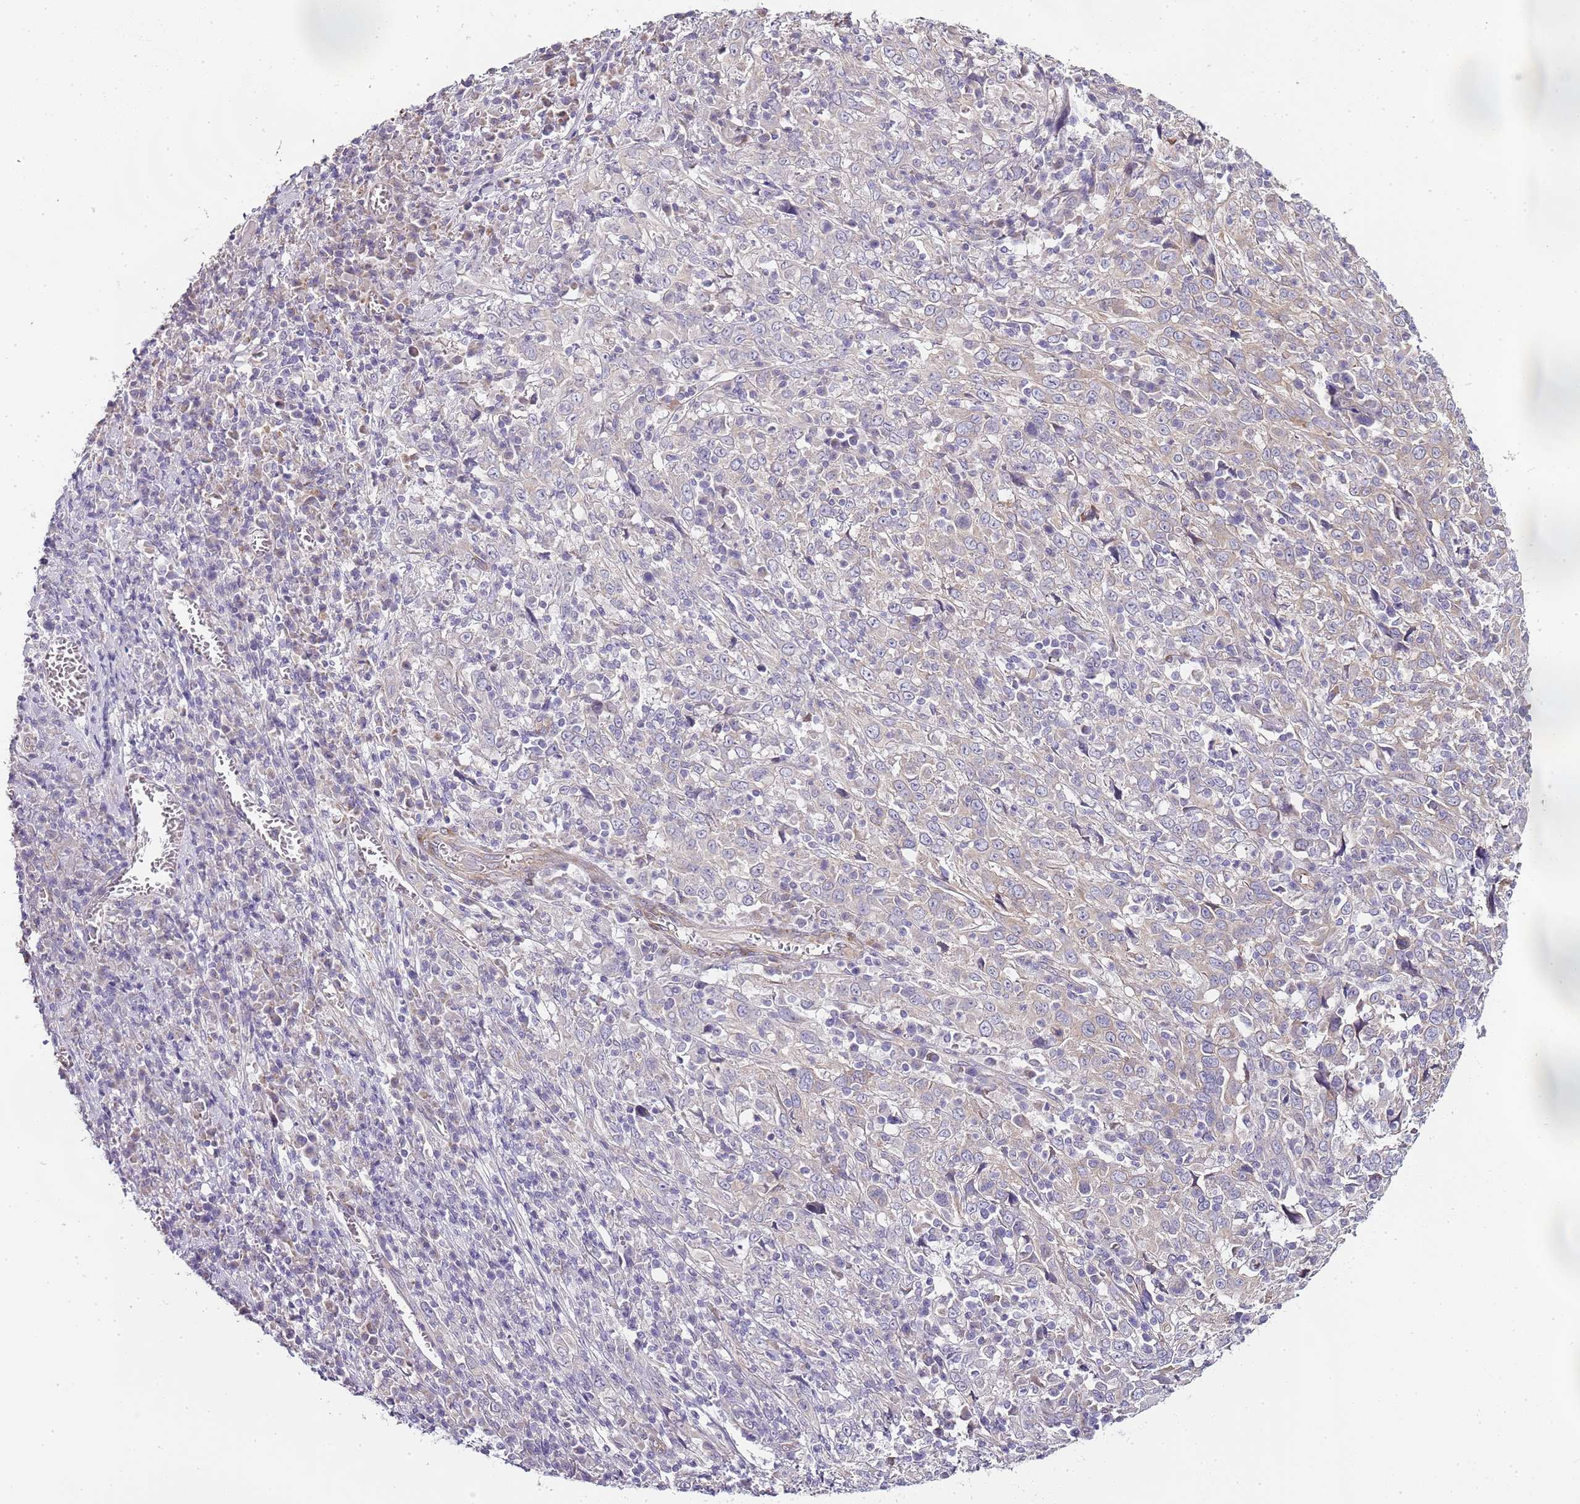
{"staining": {"intensity": "negative", "quantity": "none", "location": "none"}, "tissue": "cervical cancer", "cell_type": "Tumor cells", "image_type": "cancer", "snomed": [{"axis": "morphology", "description": "Squamous cell carcinoma, NOS"}, {"axis": "topography", "description": "Cervix"}], "caption": "The micrograph exhibits no significant expression in tumor cells of squamous cell carcinoma (cervical).", "gene": "TBC1D9", "patient": {"sex": "female", "age": 46}}